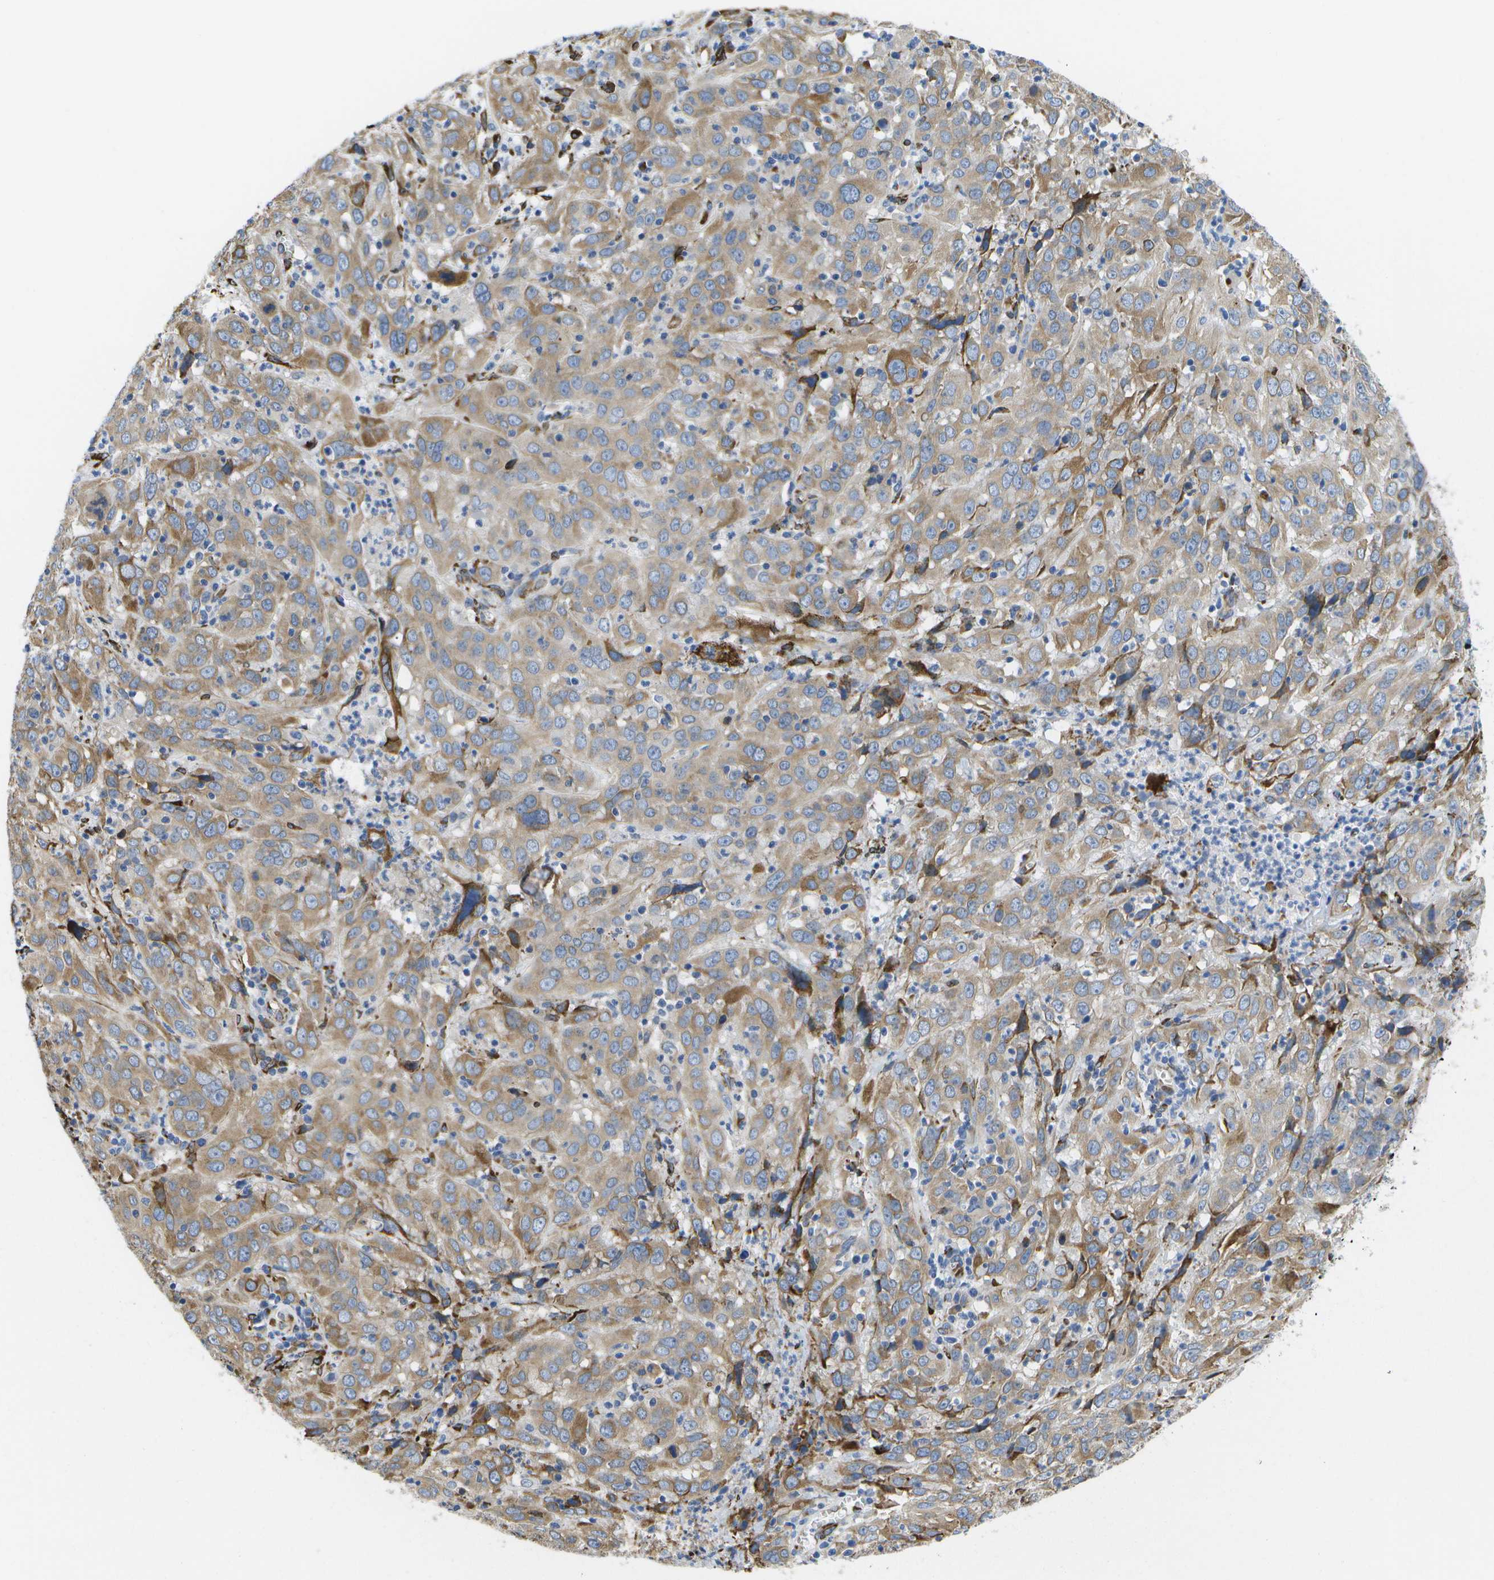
{"staining": {"intensity": "moderate", "quantity": "25%-75%", "location": "cytoplasmic/membranous"}, "tissue": "cervical cancer", "cell_type": "Tumor cells", "image_type": "cancer", "snomed": [{"axis": "morphology", "description": "Squamous cell carcinoma, NOS"}, {"axis": "topography", "description": "Cervix"}], "caption": "A brown stain labels moderate cytoplasmic/membranous positivity of a protein in human cervical cancer tumor cells. (DAB (3,3'-diaminobenzidine) = brown stain, brightfield microscopy at high magnification).", "gene": "ZDHHC17", "patient": {"sex": "female", "age": 32}}